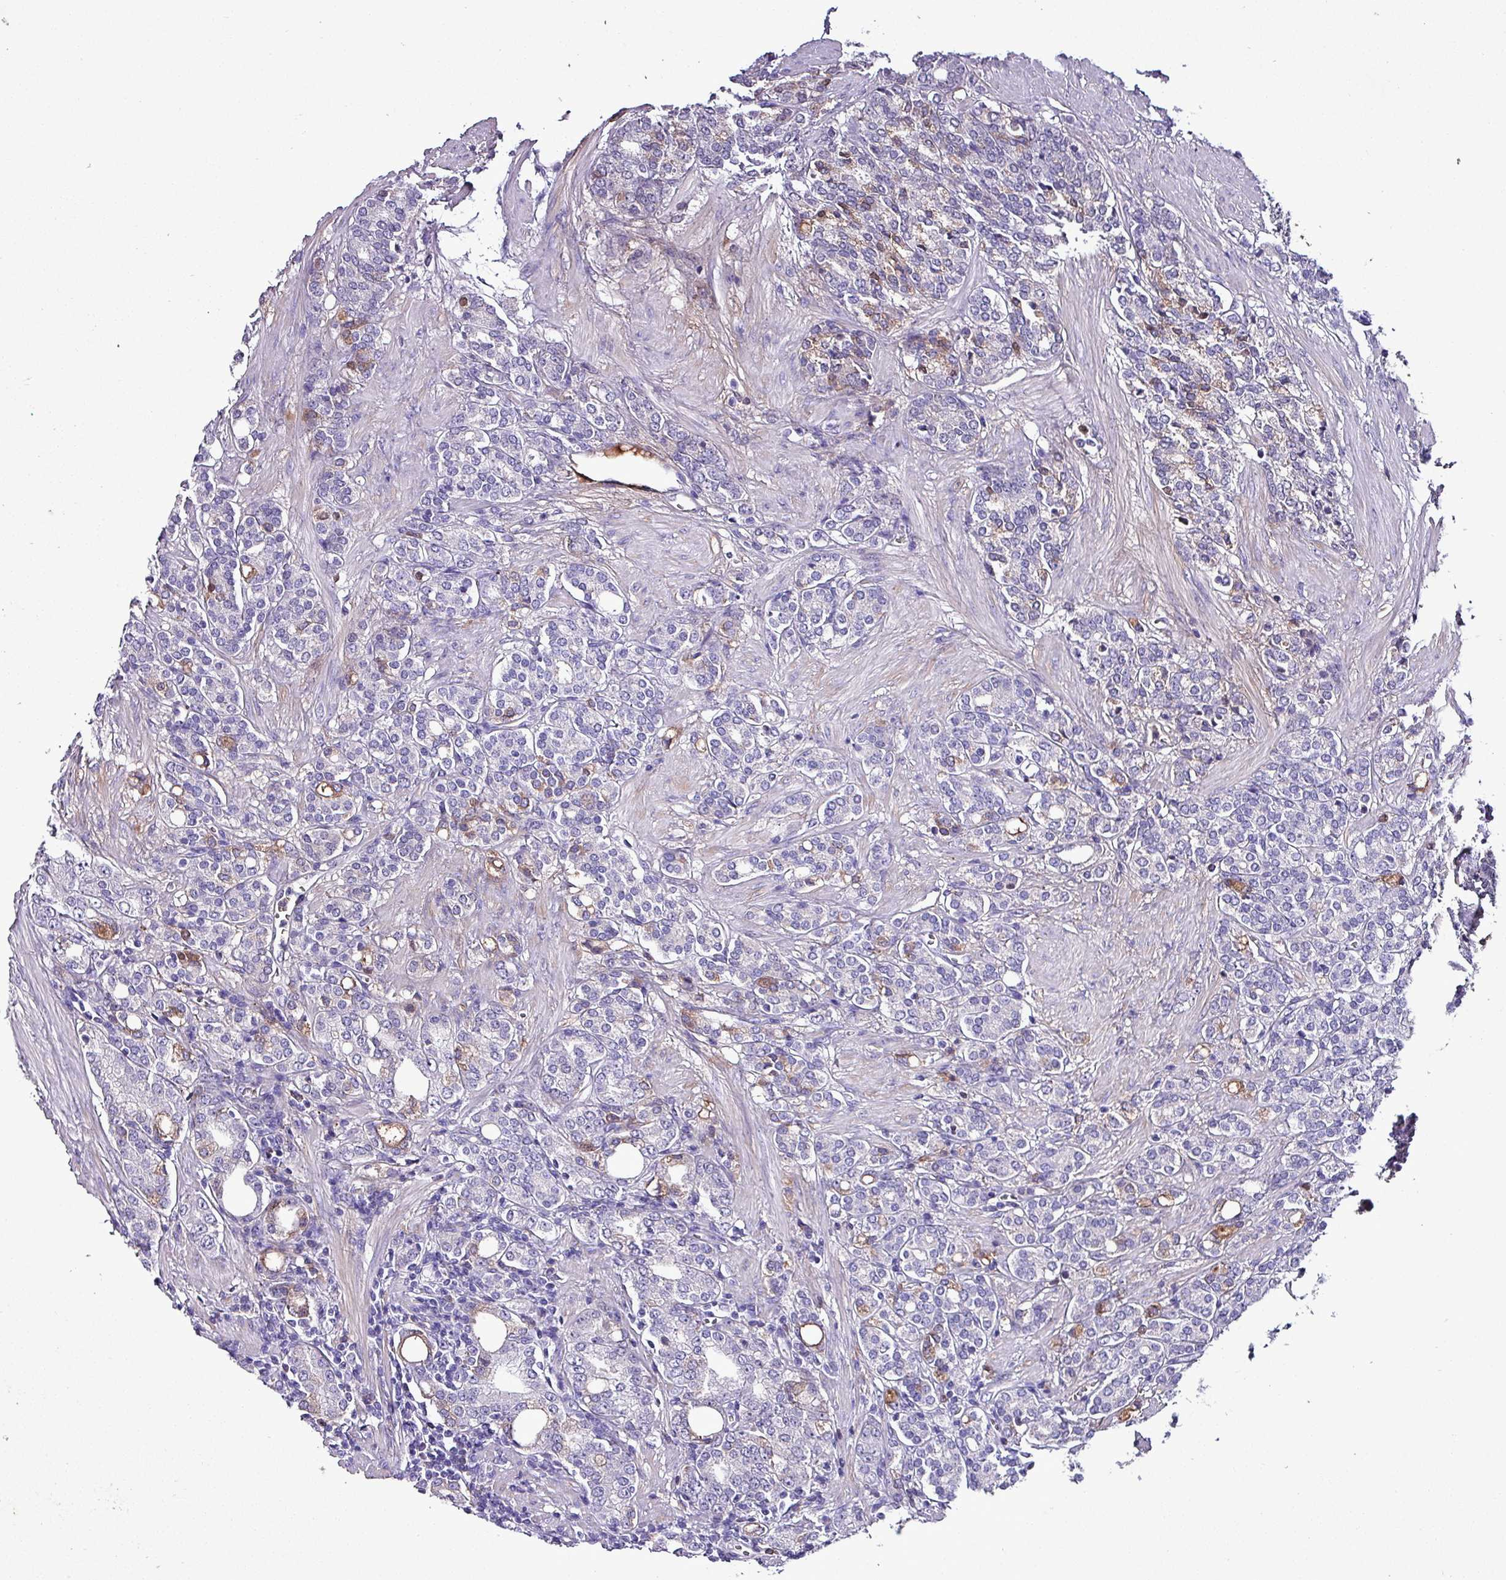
{"staining": {"intensity": "weak", "quantity": "<25%", "location": "cytoplasmic/membranous"}, "tissue": "prostate cancer", "cell_type": "Tumor cells", "image_type": "cancer", "snomed": [{"axis": "morphology", "description": "Adenocarcinoma, High grade"}, {"axis": "topography", "description": "Prostate"}], "caption": "Photomicrograph shows no protein positivity in tumor cells of prostate adenocarcinoma (high-grade) tissue.", "gene": "HP", "patient": {"sex": "male", "age": 62}}